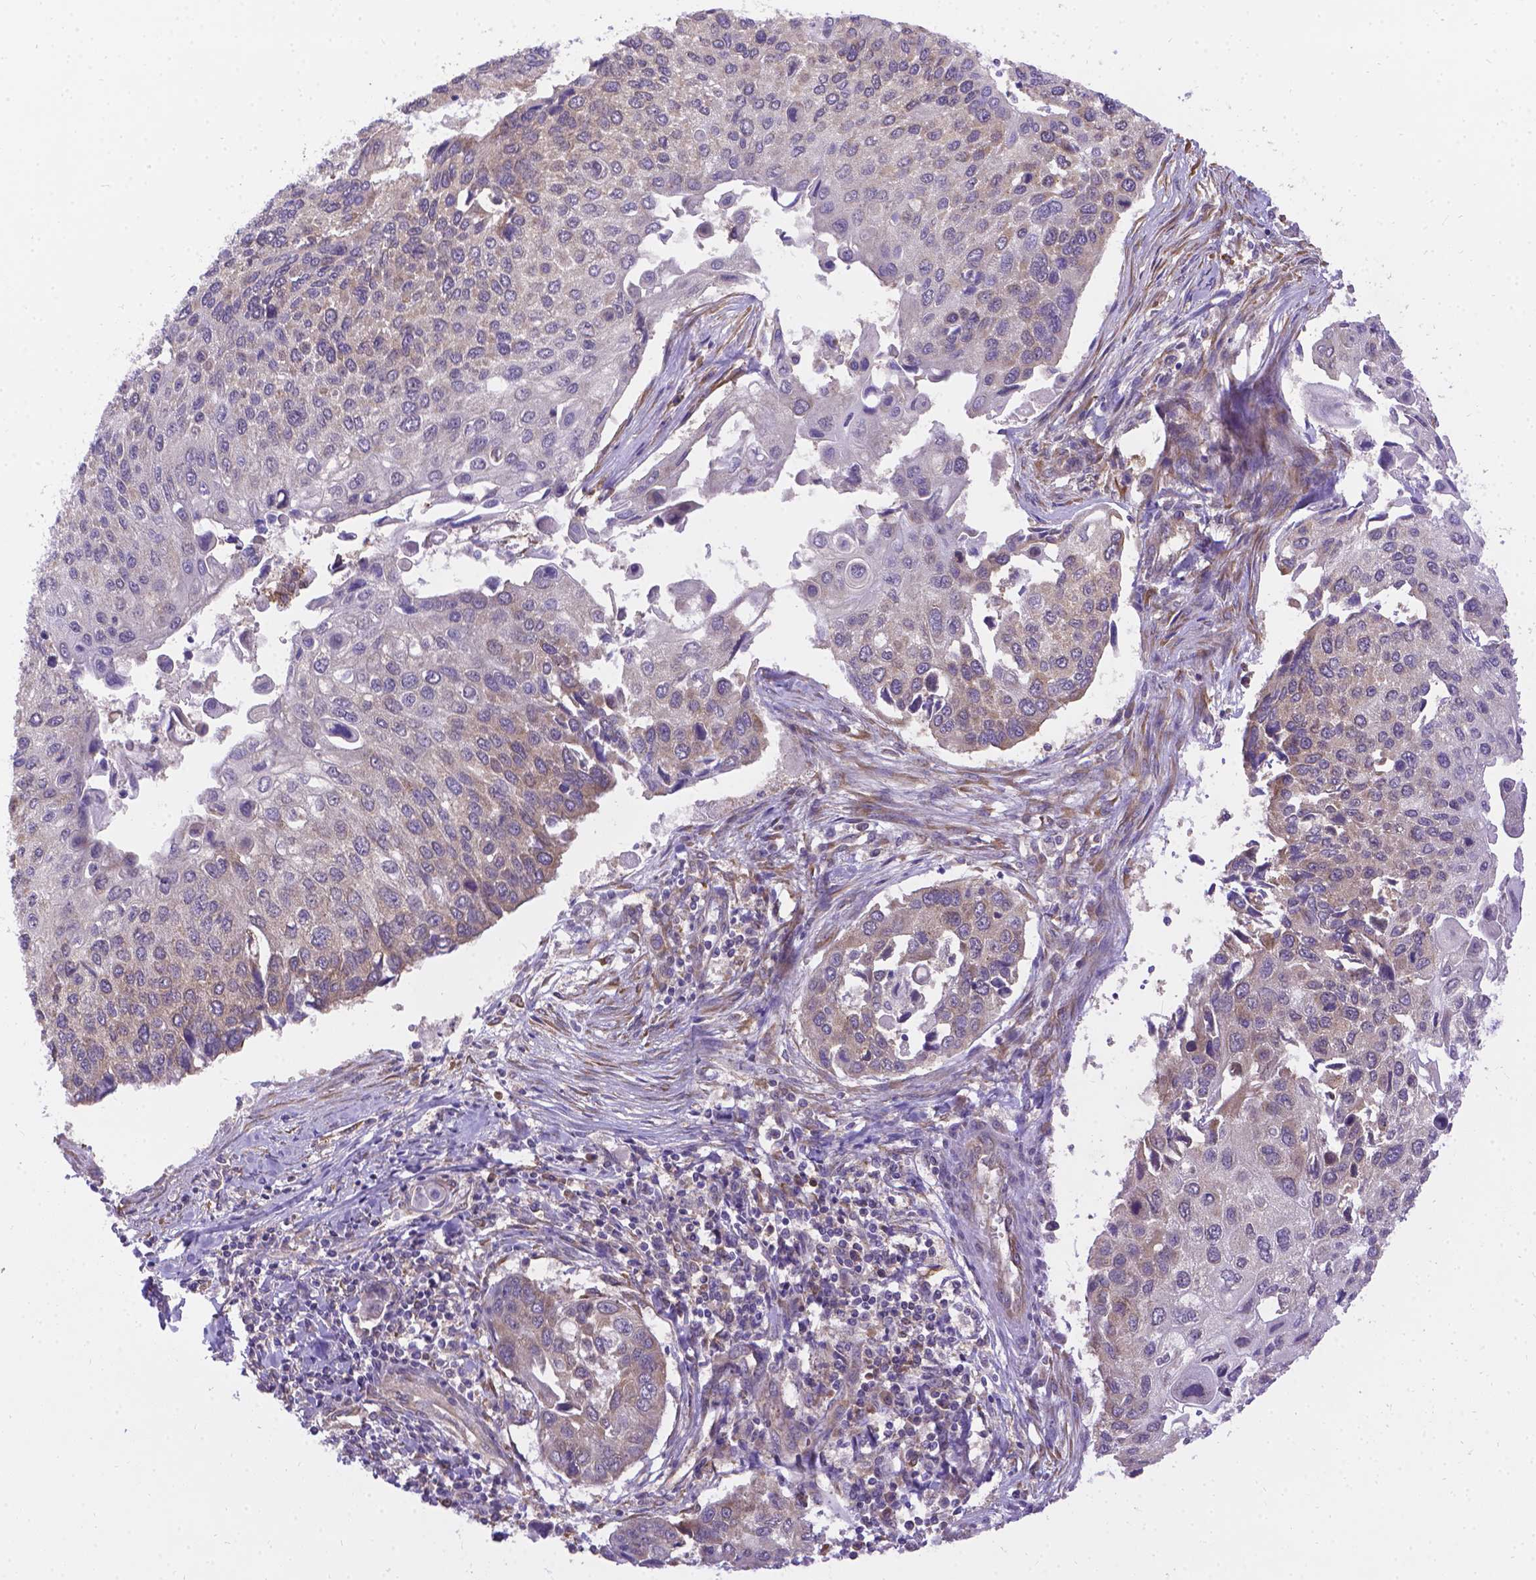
{"staining": {"intensity": "weak", "quantity": "<25%", "location": "cytoplasmic/membranous"}, "tissue": "lung cancer", "cell_type": "Tumor cells", "image_type": "cancer", "snomed": [{"axis": "morphology", "description": "Squamous cell carcinoma, NOS"}, {"axis": "morphology", "description": "Squamous cell carcinoma, metastatic, NOS"}, {"axis": "topography", "description": "Lung"}], "caption": "There is no significant positivity in tumor cells of lung squamous cell carcinoma.", "gene": "DENND6A", "patient": {"sex": "male", "age": 63}}